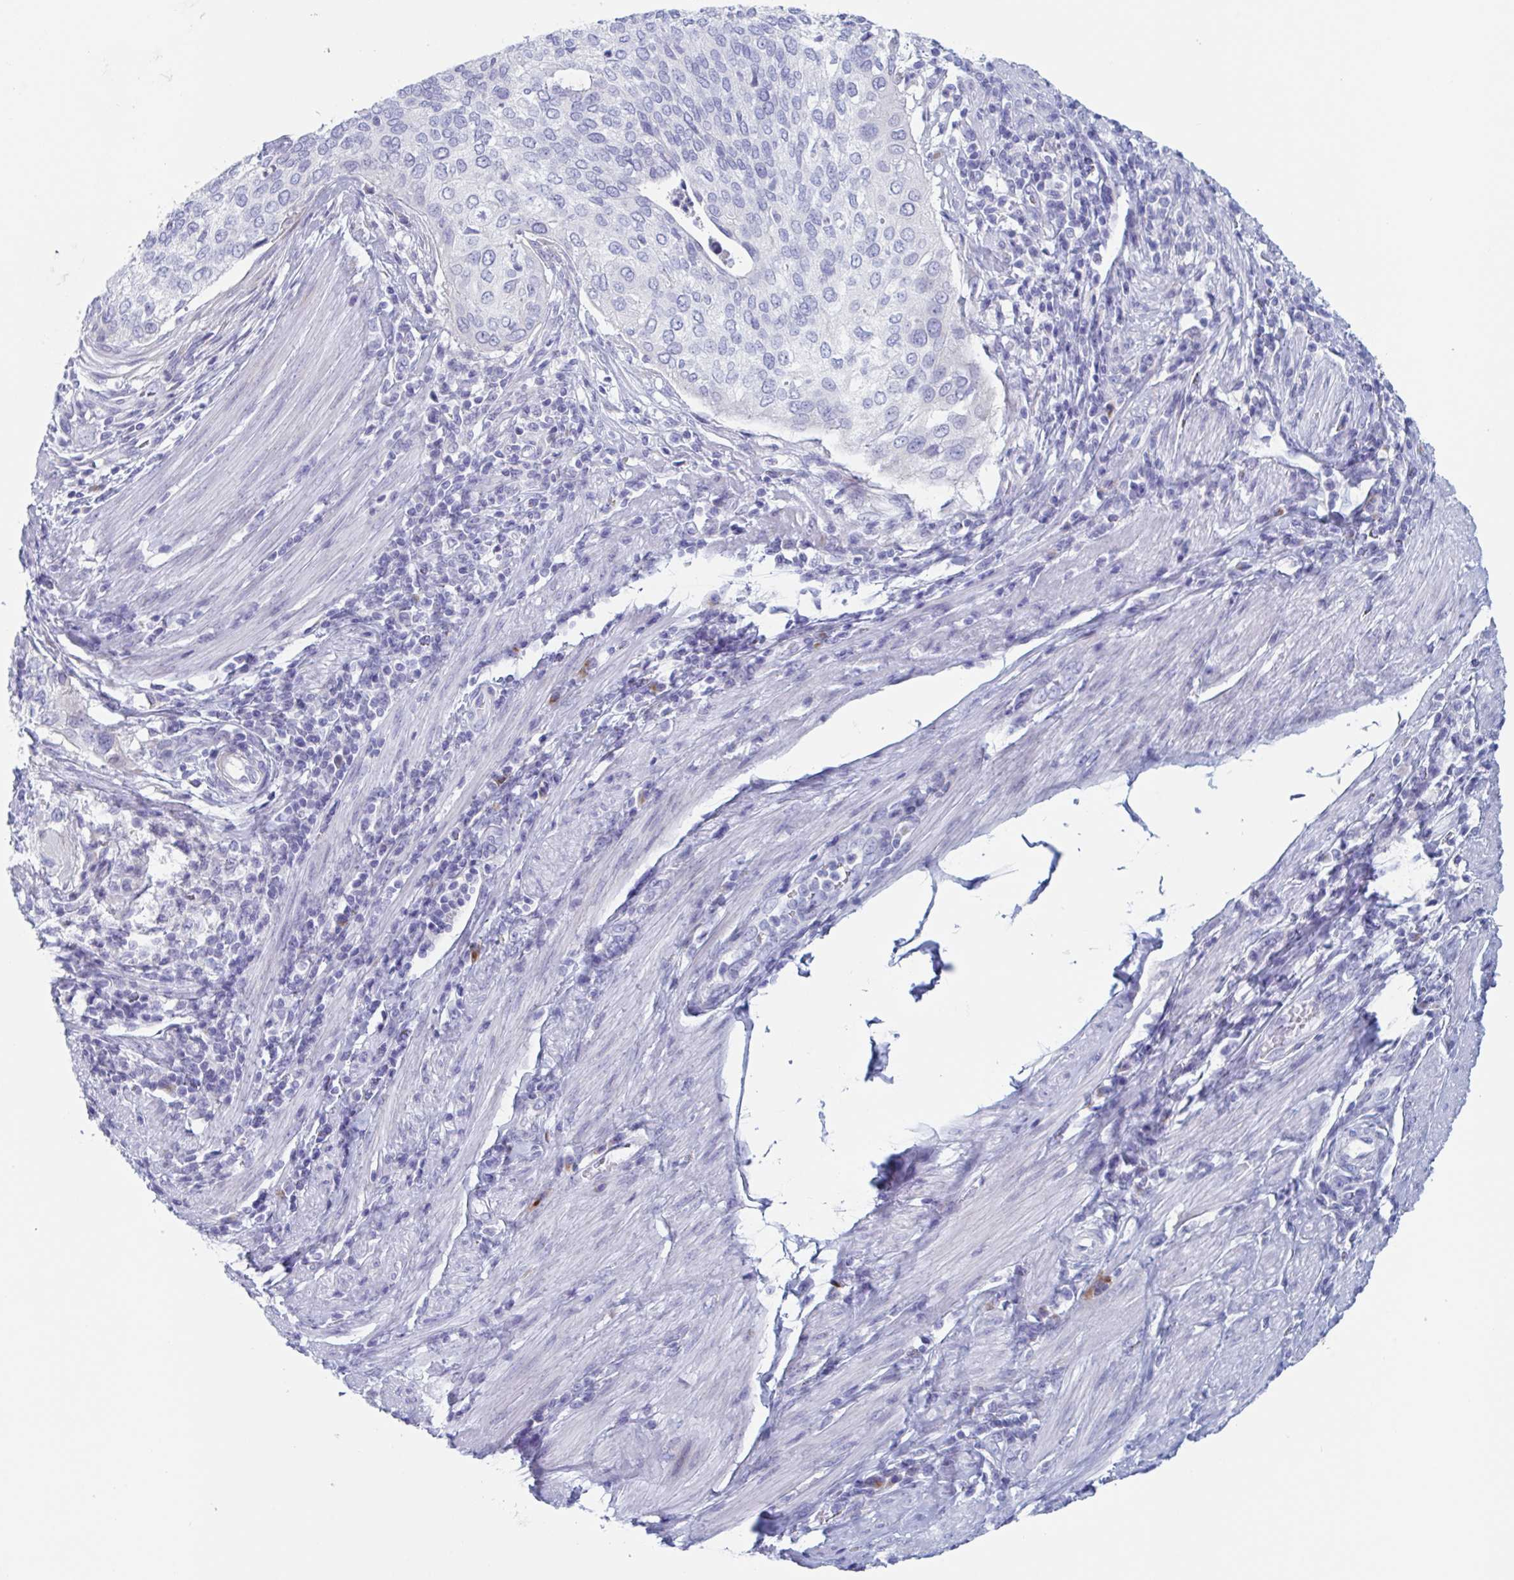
{"staining": {"intensity": "negative", "quantity": "none", "location": "none"}, "tissue": "cervical cancer", "cell_type": "Tumor cells", "image_type": "cancer", "snomed": [{"axis": "morphology", "description": "Squamous cell carcinoma, NOS"}, {"axis": "topography", "description": "Cervix"}], "caption": "IHC of cervical squamous cell carcinoma demonstrates no positivity in tumor cells.", "gene": "NT5C3B", "patient": {"sex": "female", "age": 38}}